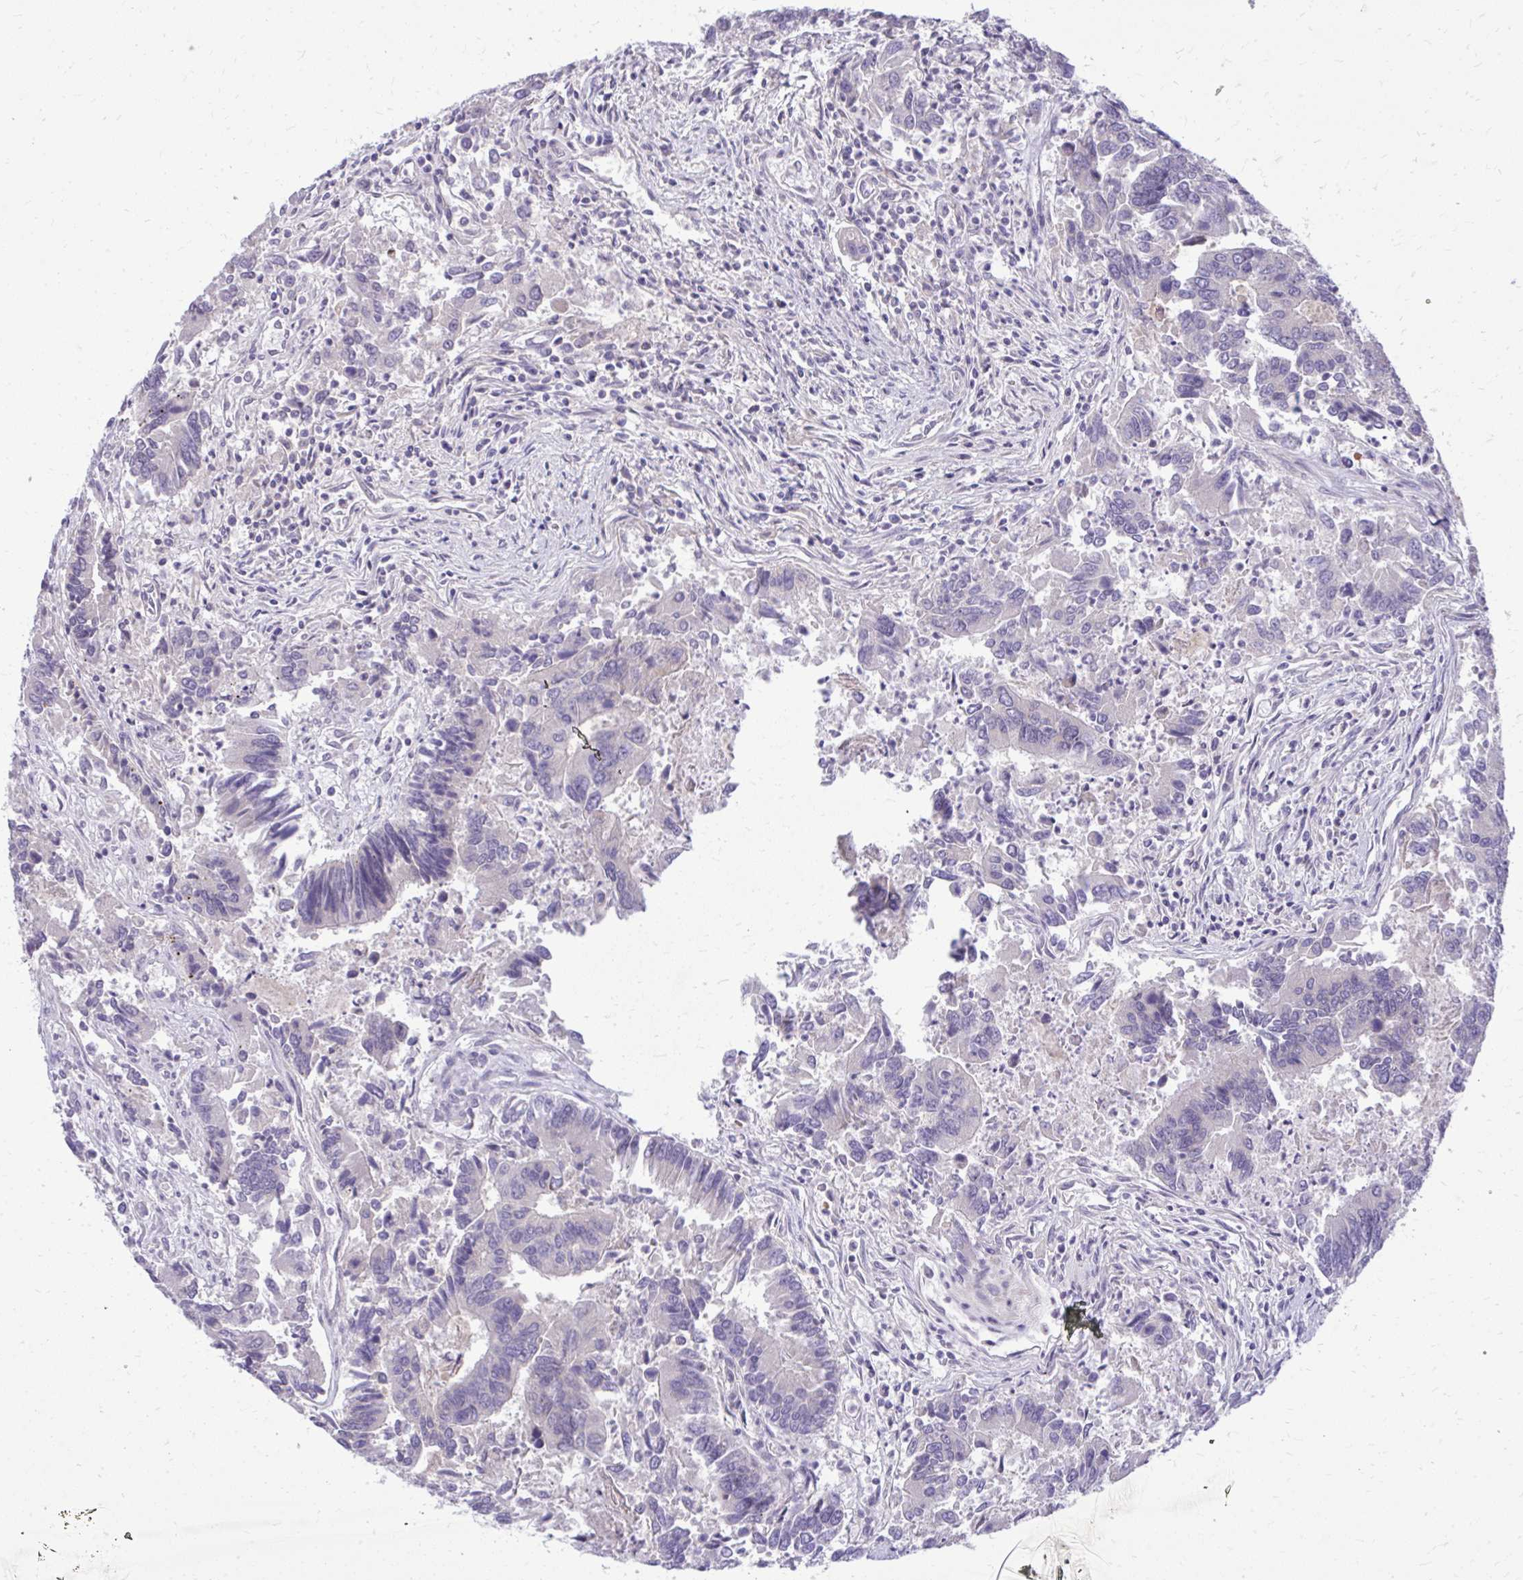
{"staining": {"intensity": "negative", "quantity": "none", "location": "none"}, "tissue": "colorectal cancer", "cell_type": "Tumor cells", "image_type": "cancer", "snomed": [{"axis": "morphology", "description": "Adenocarcinoma, NOS"}, {"axis": "topography", "description": "Colon"}], "caption": "Tumor cells are negative for brown protein staining in colorectal cancer.", "gene": "DPY19L1", "patient": {"sex": "female", "age": 67}}